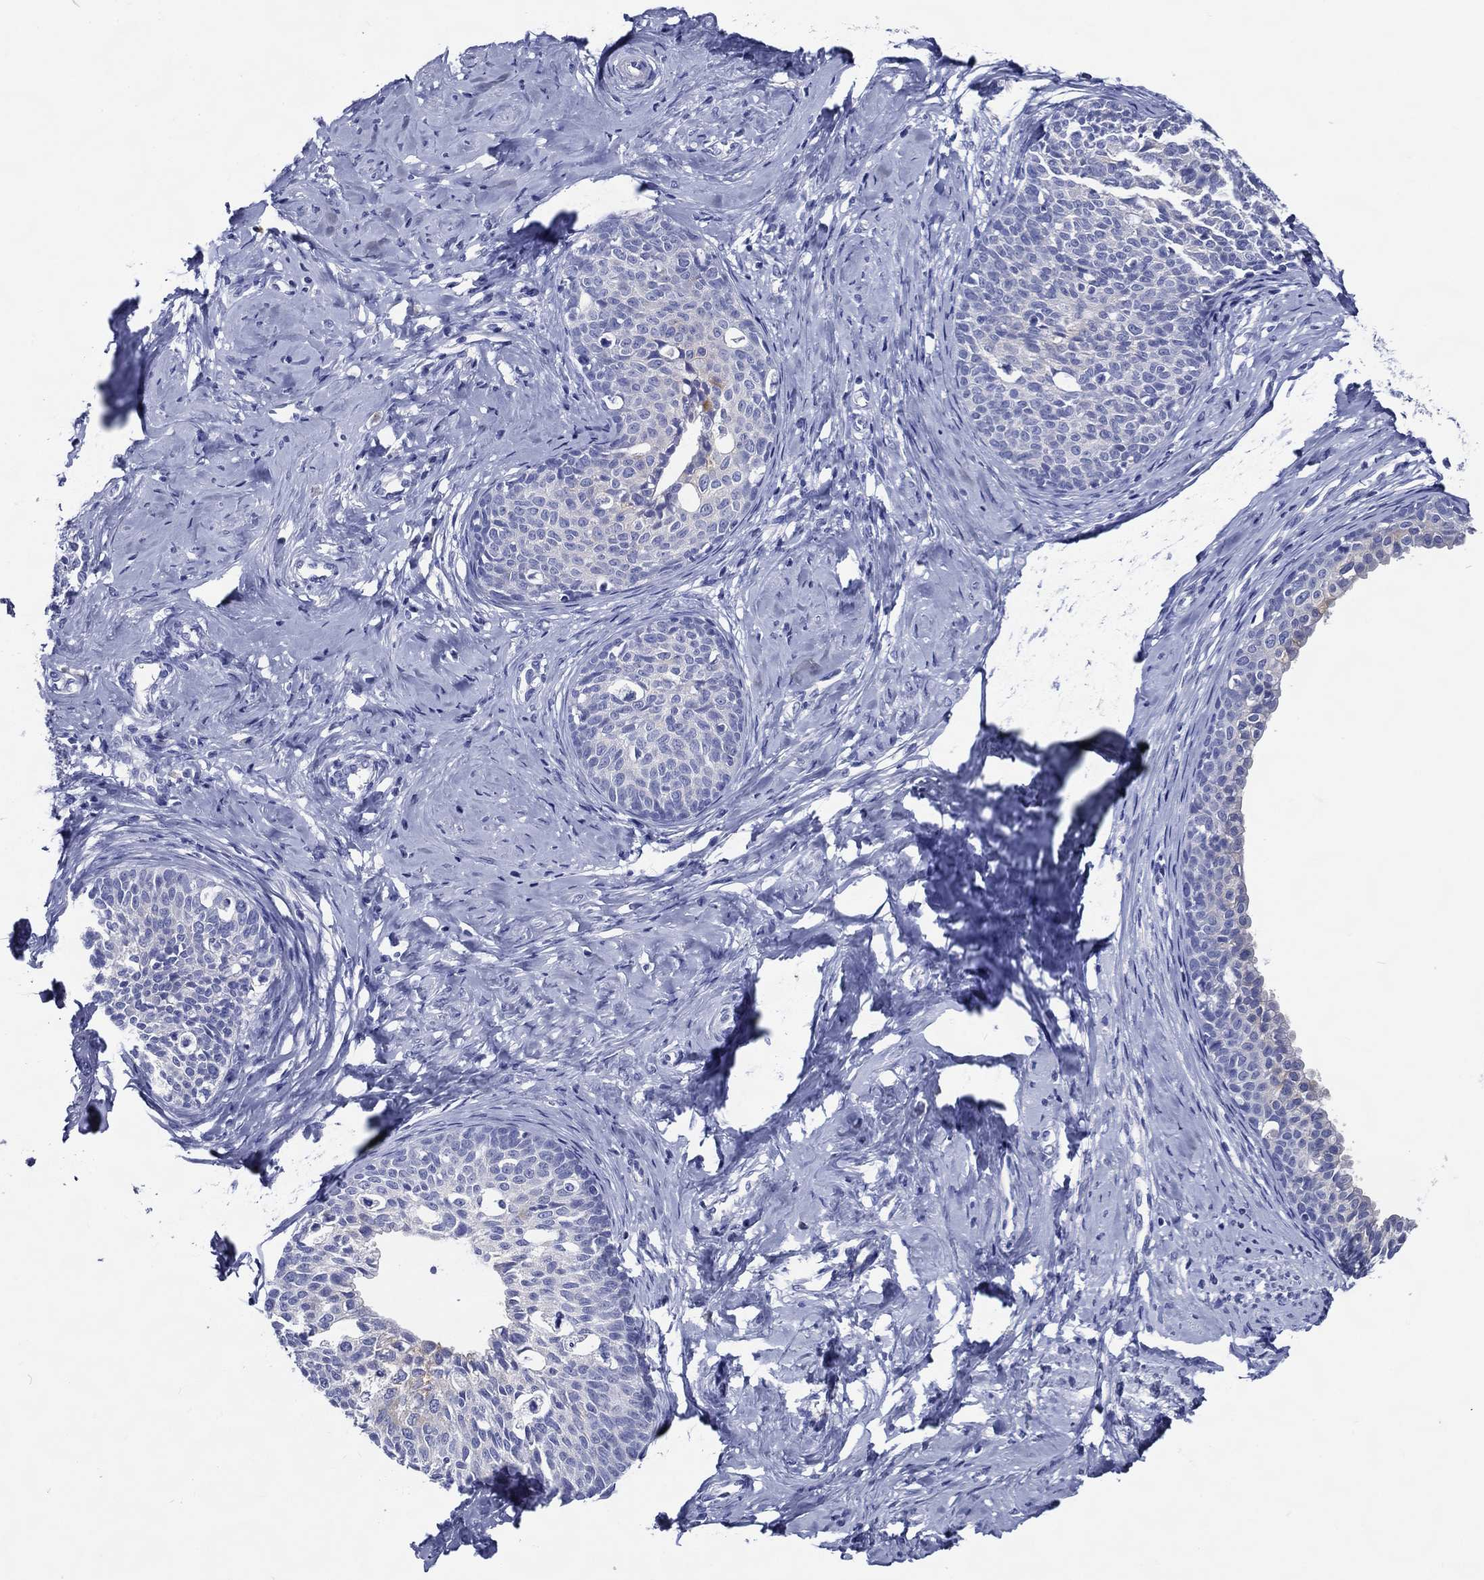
{"staining": {"intensity": "negative", "quantity": "none", "location": "none"}, "tissue": "cervical cancer", "cell_type": "Tumor cells", "image_type": "cancer", "snomed": [{"axis": "morphology", "description": "Squamous cell carcinoma, NOS"}, {"axis": "topography", "description": "Cervix"}], "caption": "A high-resolution image shows immunohistochemistry staining of cervical cancer (squamous cell carcinoma), which shows no significant positivity in tumor cells.", "gene": "ACE2", "patient": {"sex": "female", "age": 51}}